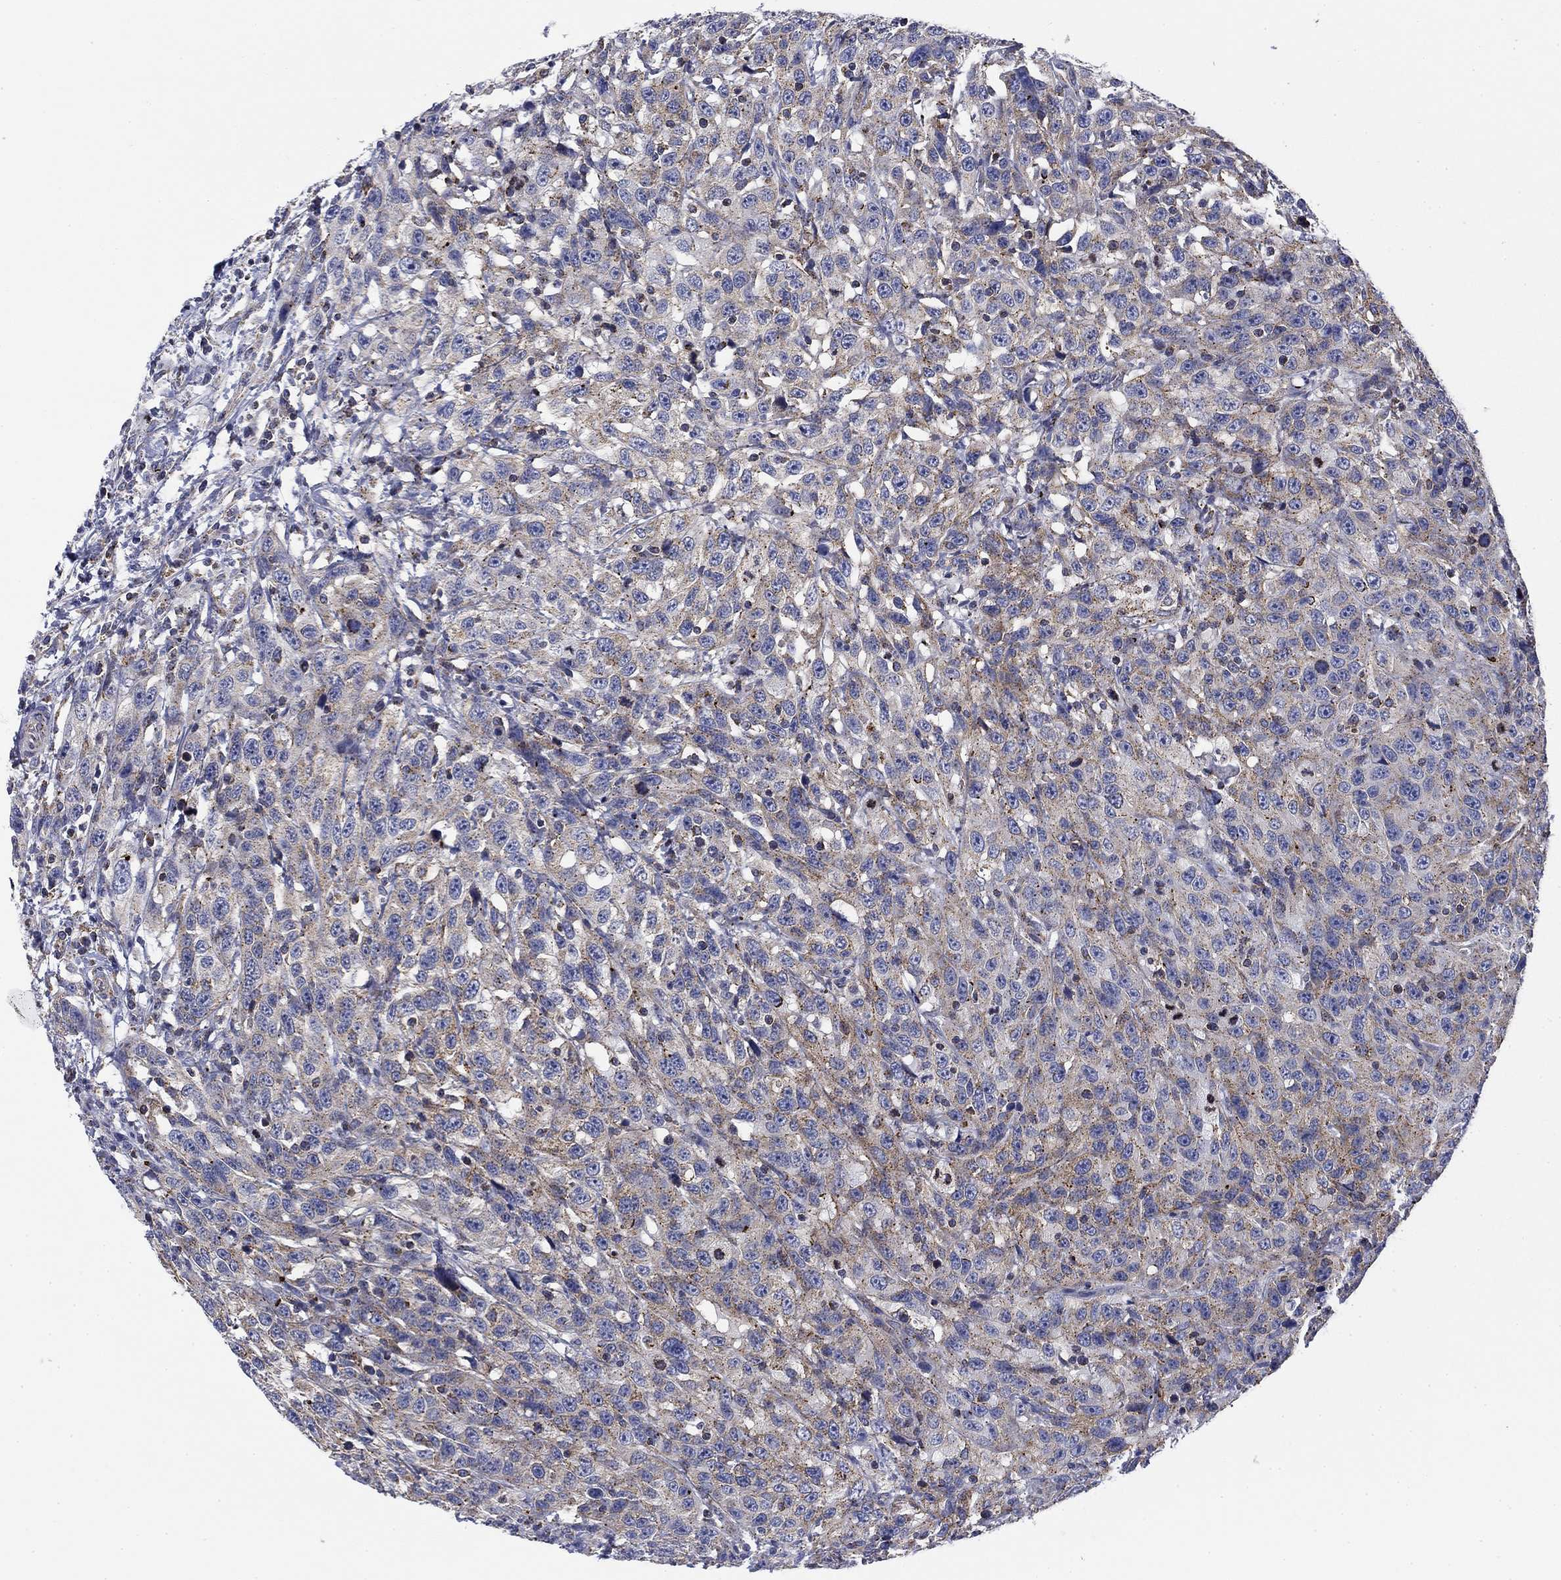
{"staining": {"intensity": "weak", "quantity": "25%-75%", "location": "cytoplasmic/membranous"}, "tissue": "urothelial cancer", "cell_type": "Tumor cells", "image_type": "cancer", "snomed": [{"axis": "morphology", "description": "Urothelial carcinoma, NOS"}, {"axis": "morphology", "description": "Urothelial carcinoma, High grade"}, {"axis": "topography", "description": "Urinary bladder"}], "caption": "IHC micrograph of transitional cell carcinoma stained for a protein (brown), which displays low levels of weak cytoplasmic/membranous staining in about 25%-75% of tumor cells.", "gene": "NACAD", "patient": {"sex": "female", "age": 73}}